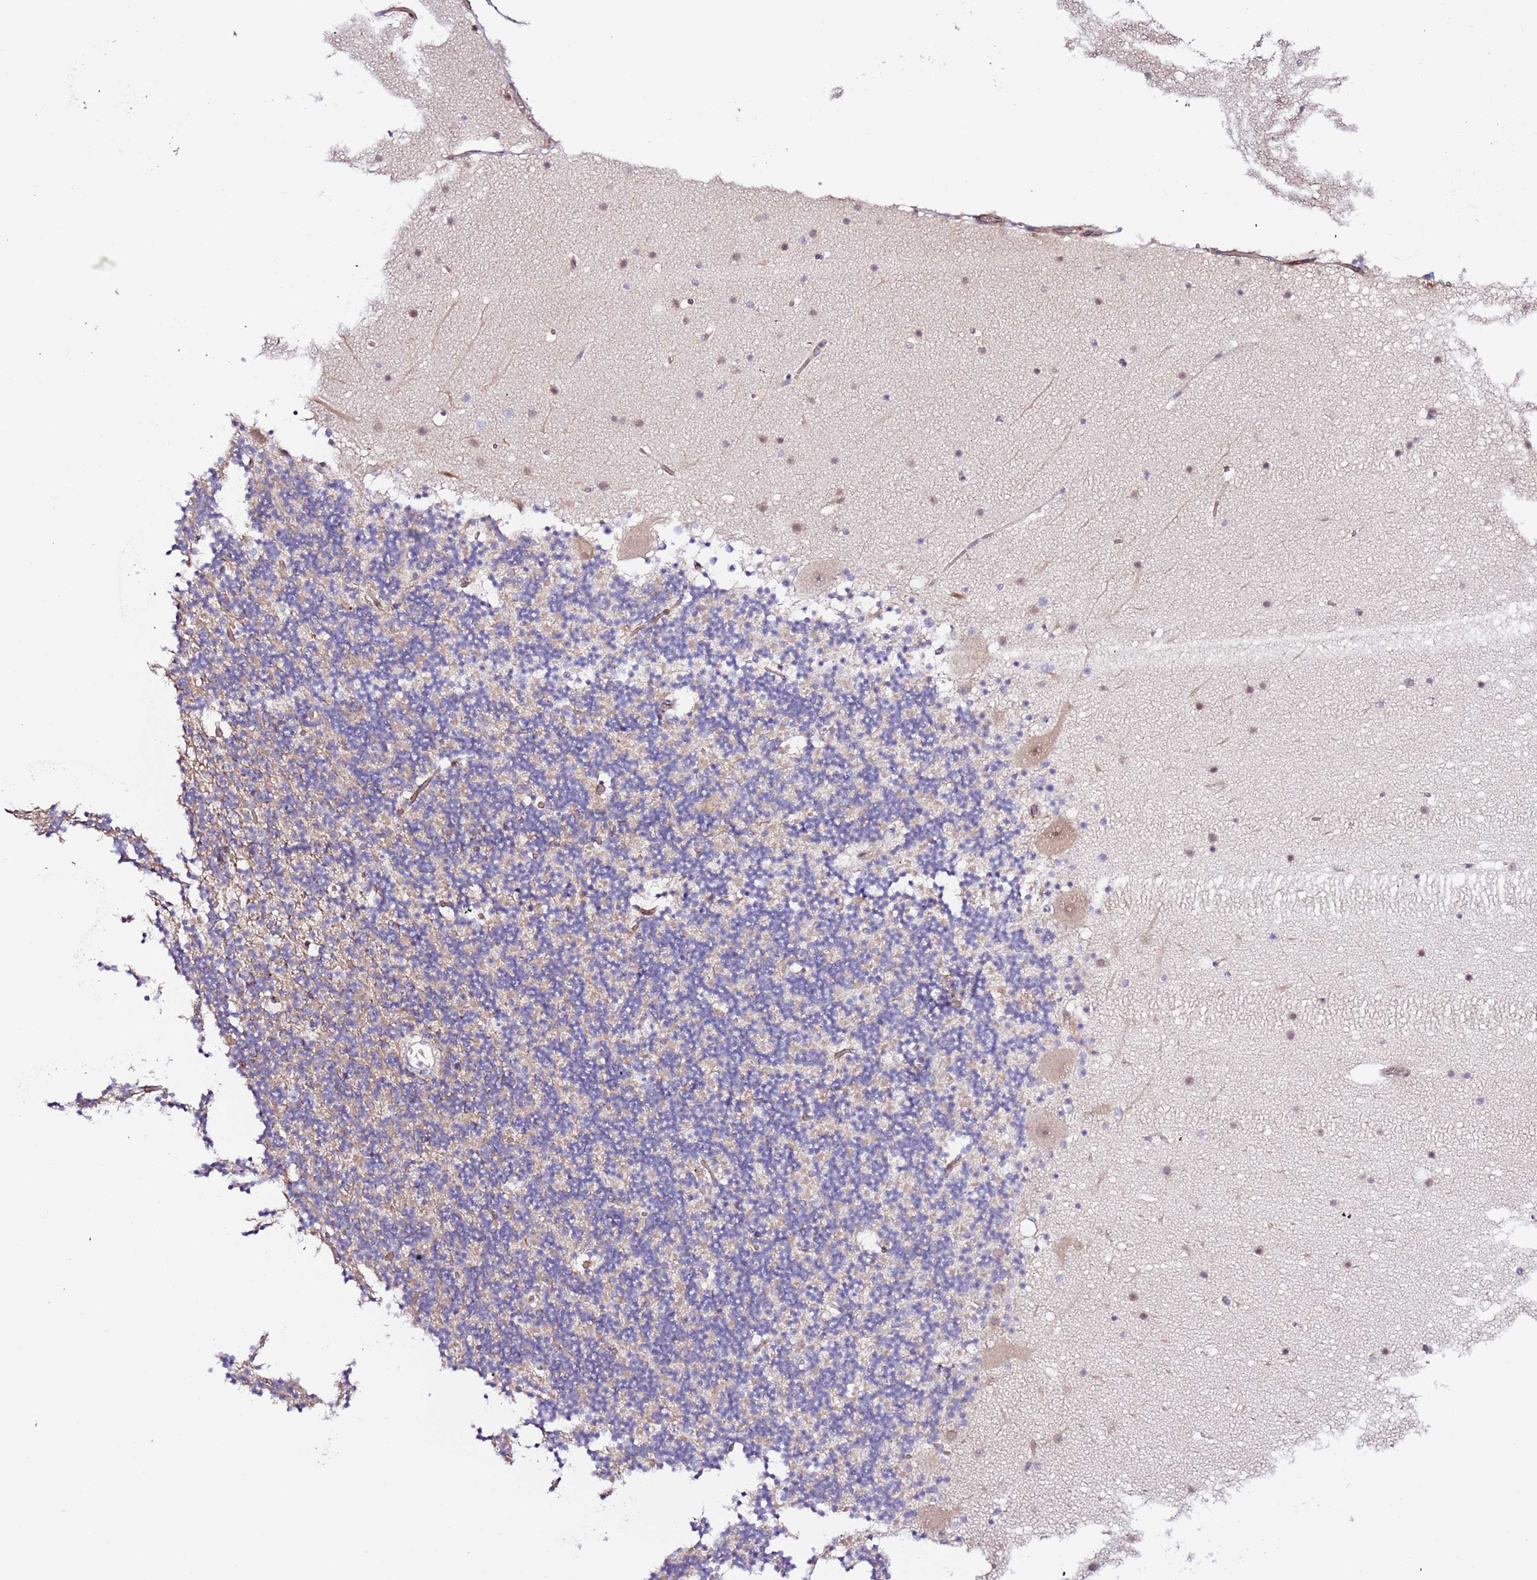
{"staining": {"intensity": "weak", "quantity": "25%-75%", "location": "cytoplasmic/membranous"}, "tissue": "cerebellum", "cell_type": "Cells in granular layer", "image_type": "normal", "snomed": [{"axis": "morphology", "description": "Normal tissue, NOS"}, {"axis": "topography", "description": "Cerebellum"}], "caption": "Protein expression analysis of benign human cerebellum reveals weak cytoplasmic/membranous positivity in about 25%-75% of cells in granular layer. (DAB (3,3'-diaminobenzidine) IHC with brightfield microscopy, high magnification).", "gene": "HSD17B7", "patient": {"sex": "male", "age": 57}}